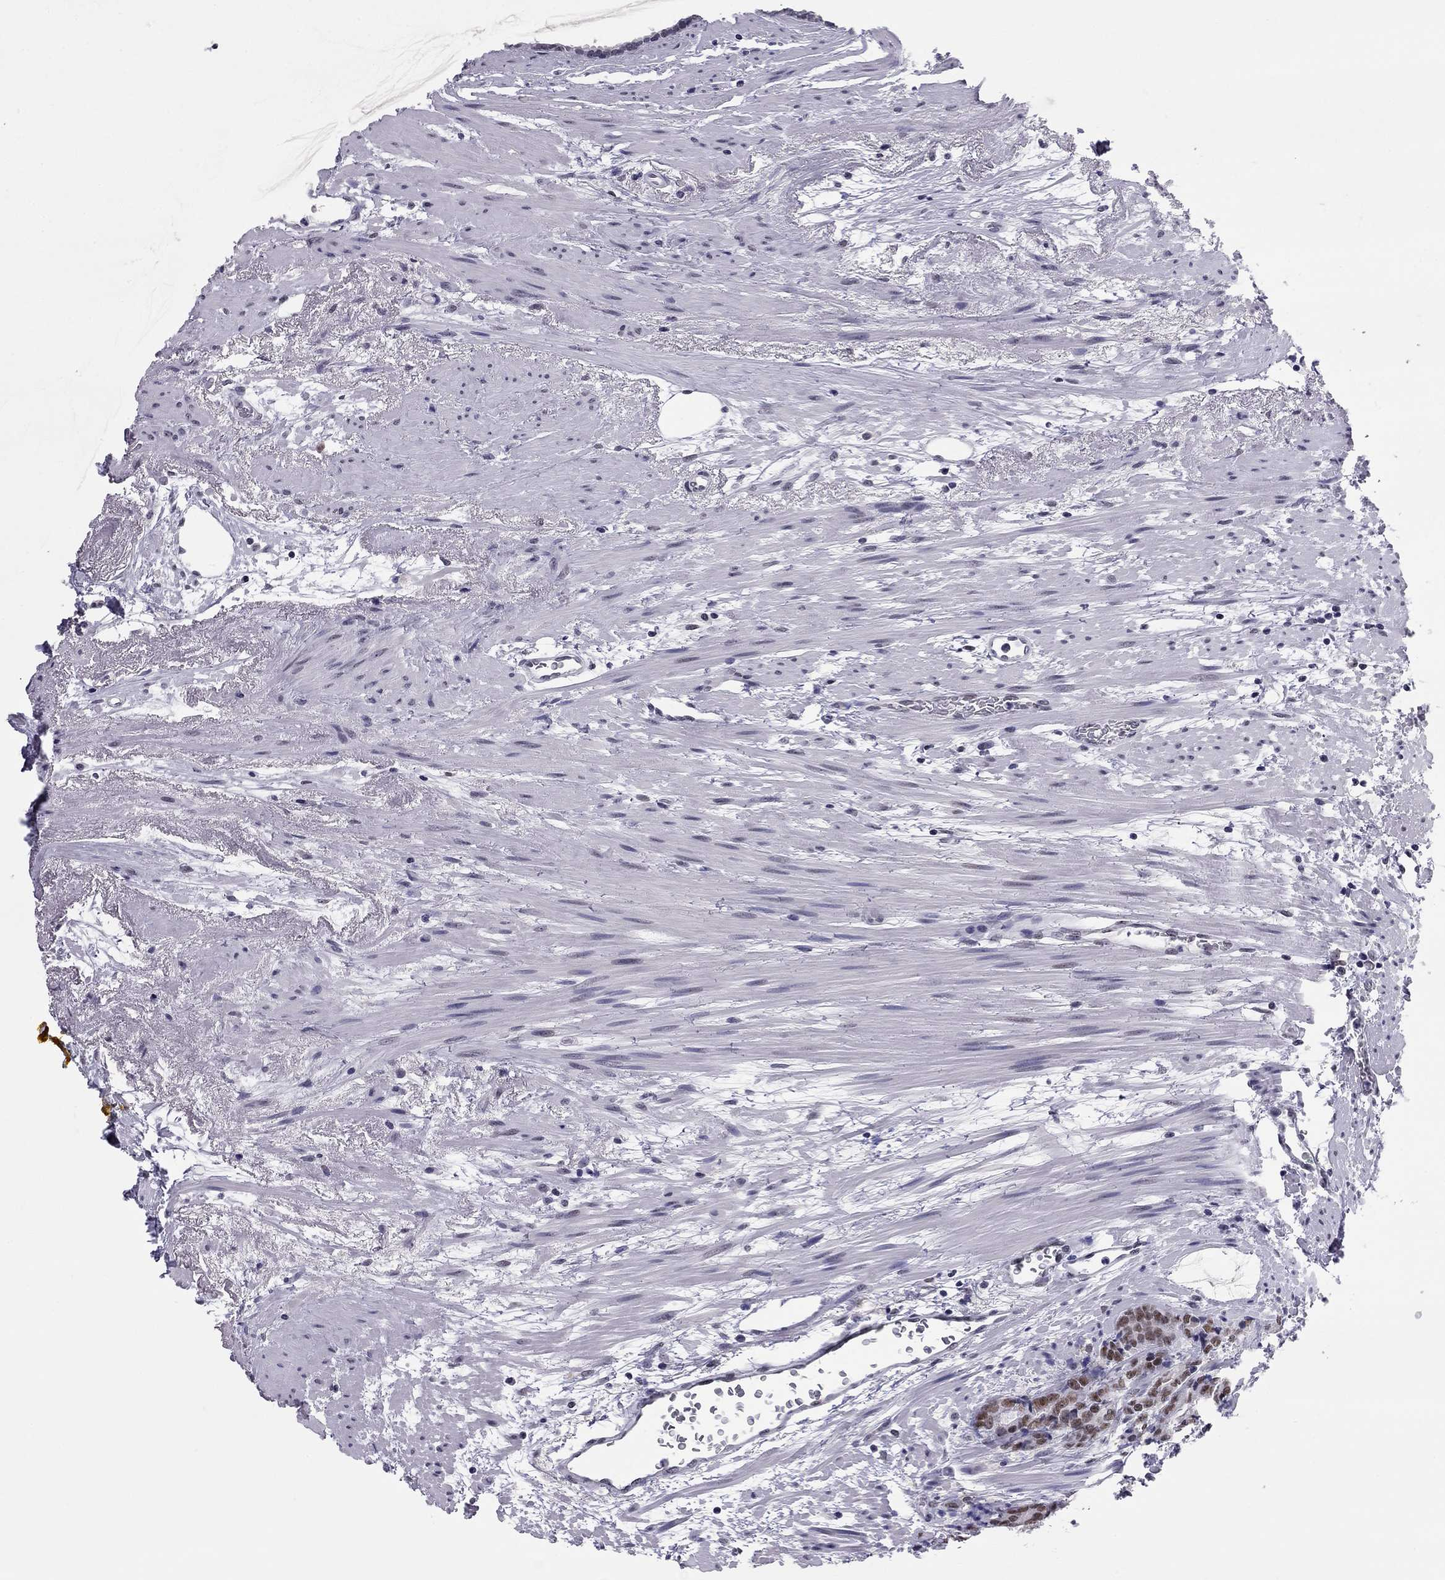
{"staining": {"intensity": "moderate", "quantity": "25%-75%", "location": "nuclear"}, "tissue": "prostate cancer", "cell_type": "Tumor cells", "image_type": "cancer", "snomed": [{"axis": "morphology", "description": "Adenocarcinoma, NOS"}, {"axis": "topography", "description": "Prostate"}], "caption": "The photomicrograph displays staining of prostate cancer, revealing moderate nuclear protein positivity (brown color) within tumor cells. The staining was performed using DAB (3,3'-diaminobenzidine), with brown indicating positive protein expression. Nuclei are stained blue with hematoxylin.", "gene": "DOT1L", "patient": {"sex": "male", "age": 71}}